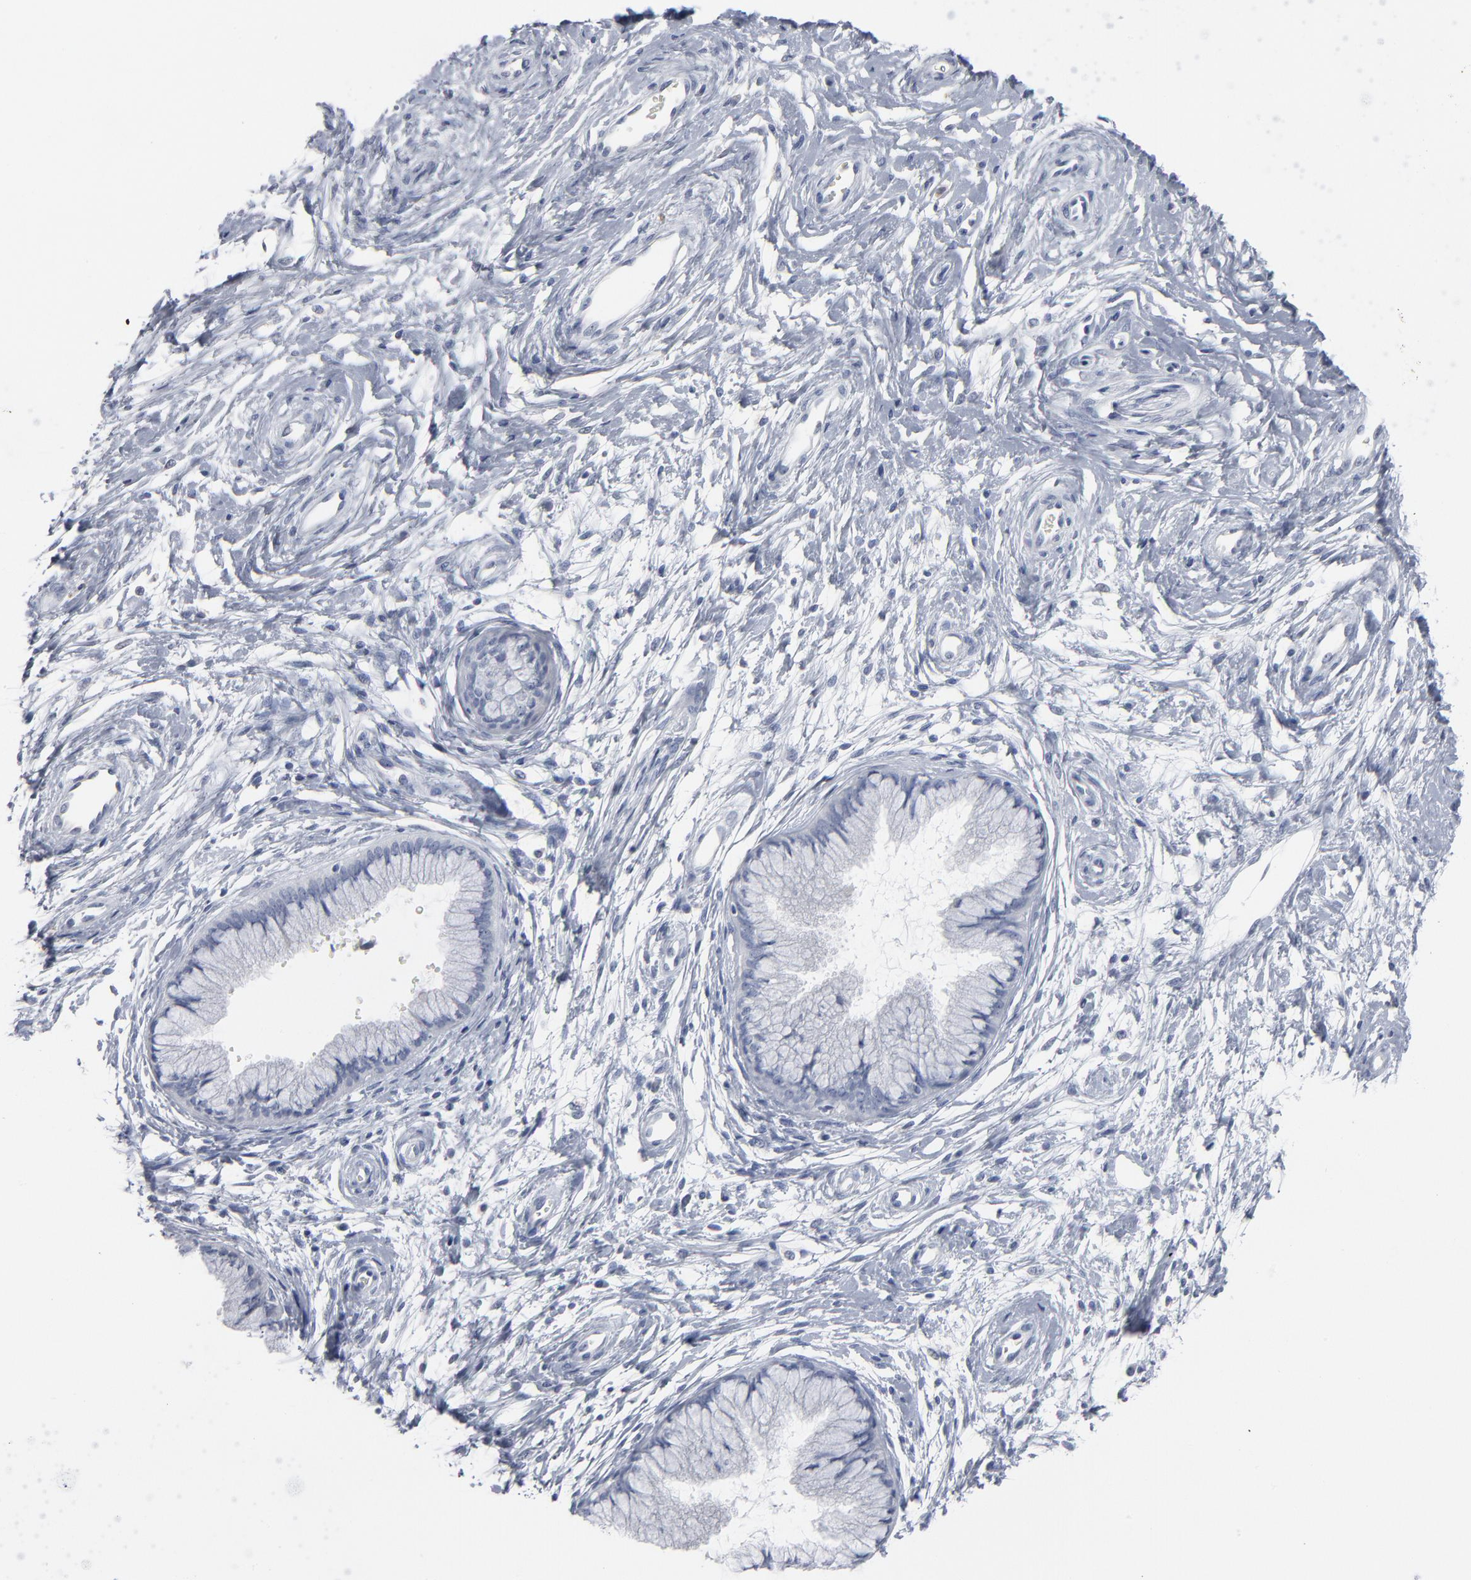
{"staining": {"intensity": "negative", "quantity": "none", "location": "none"}, "tissue": "cervix", "cell_type": "Glandular cells", "image_type": "normal", "snomed": [{"axis": "morphology", "description": "Normal tissue, NOS"}, {"axis": "topography", "description": "Cervix"}], "caption": "Cervix was stained to show a protein in brown. There is no significant staining in glandular cells. The staining was performed using DAB (3,3'-diaminobenzidine) to visualize the protein expression in brown, while the nuclei were stained in blue with hematoxylin (Magnification: 20x).", "gene": "PAGE1", "patient": {"sex": "female", "age": 39}}